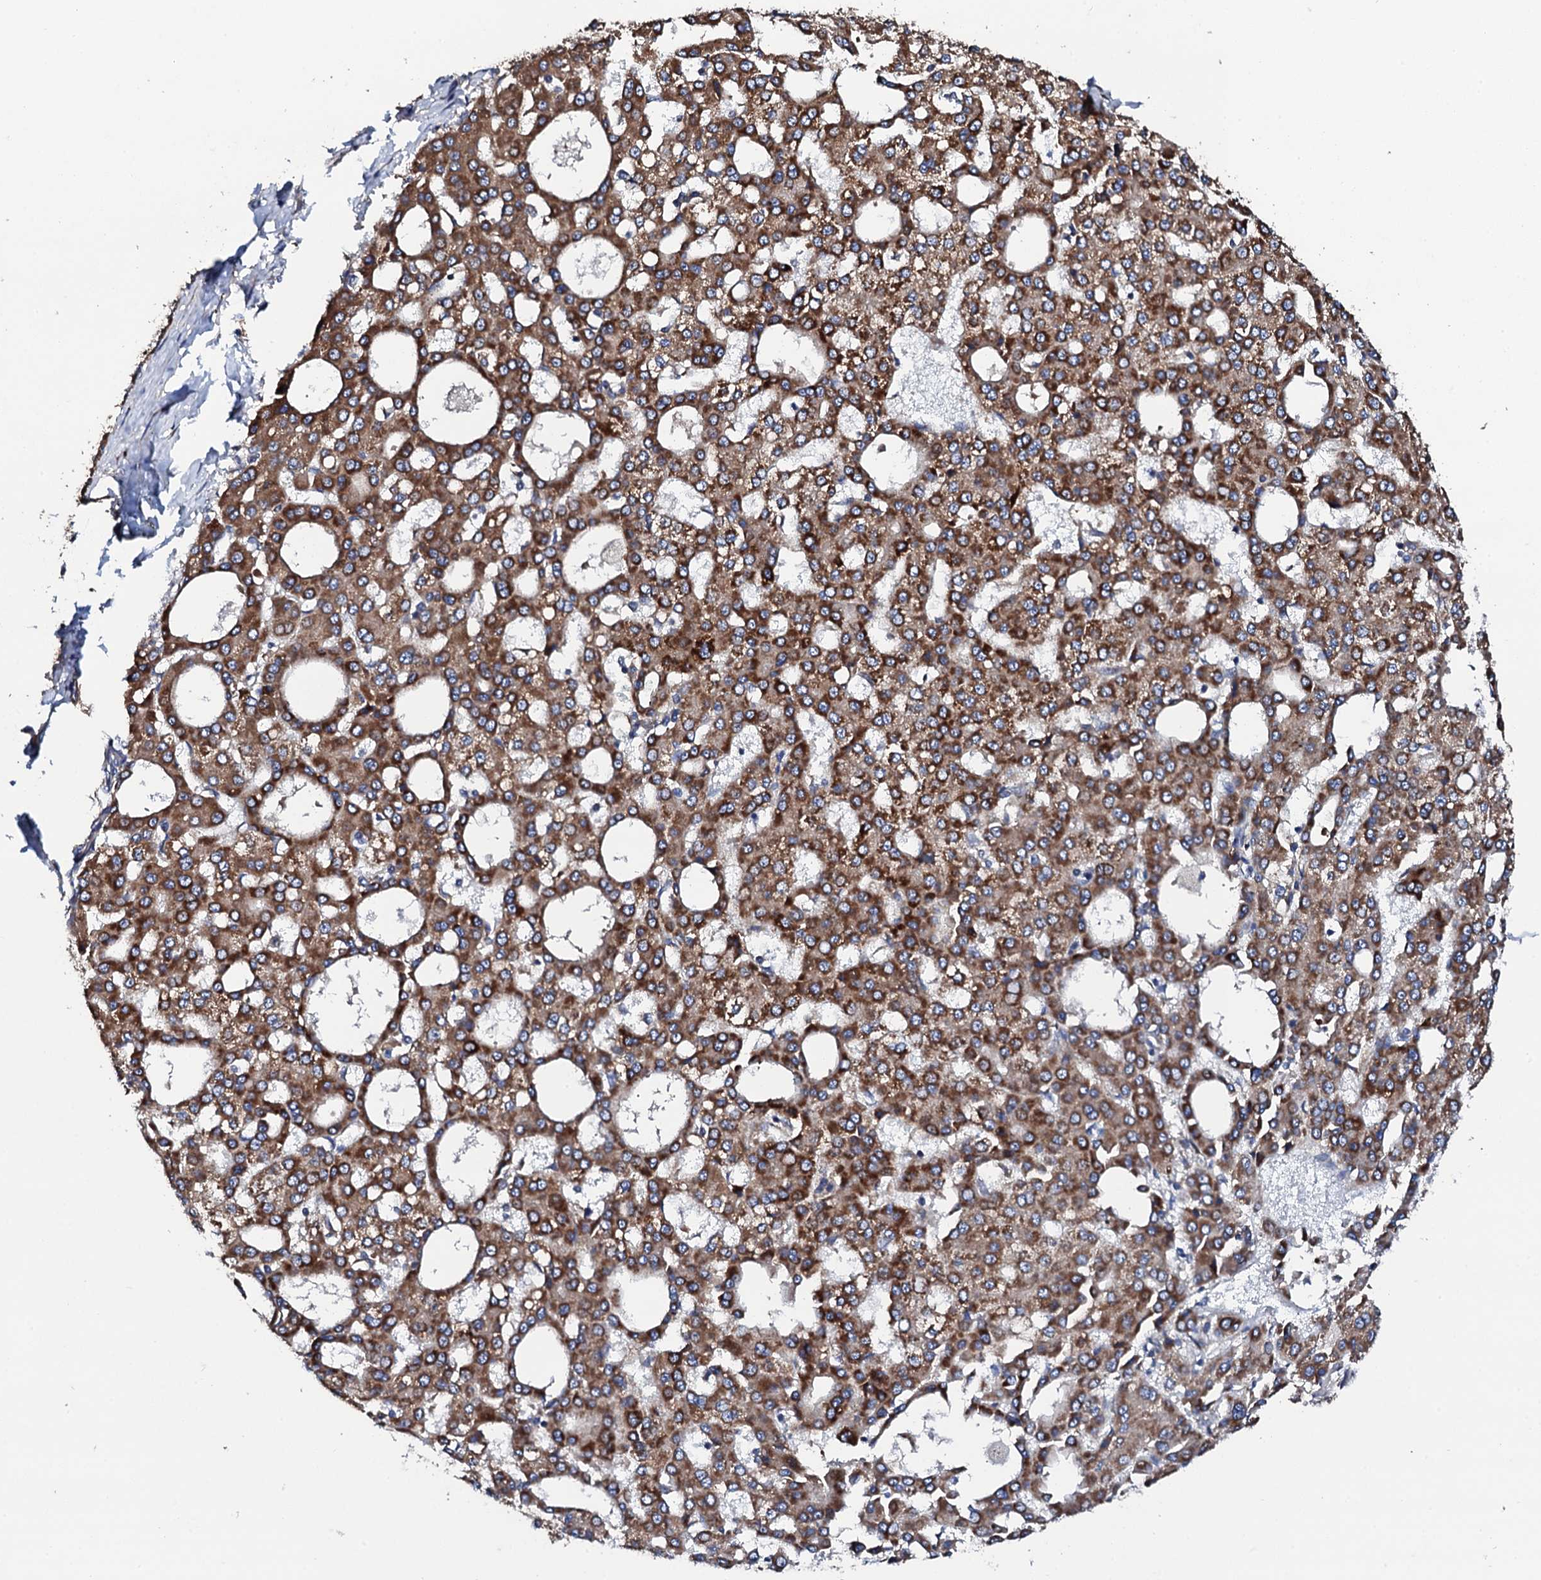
{"staining": {"intensity": "strong", "quantity": ">75%", "location": "cytoplasmic/membranous"}, "tissue": "liver cancer", "cell_type": "Tumor cells", "image_type": "cancer", "snomed": [{"axis": "morphology", "description": "Carcinoma, Hepatocellular, NOS"}, {"axis": "topography", "description": "Liver"}], "caption": "IHC micrograph of human hepatocellular carcinoma (liver) stained for a protein (brown), which reveals high levels of strong cytoplasmic/membranous positivity in about >75% of tumor cells.", "gene": "LIPT2", "patient": {"sex": "male", "age": 47}}